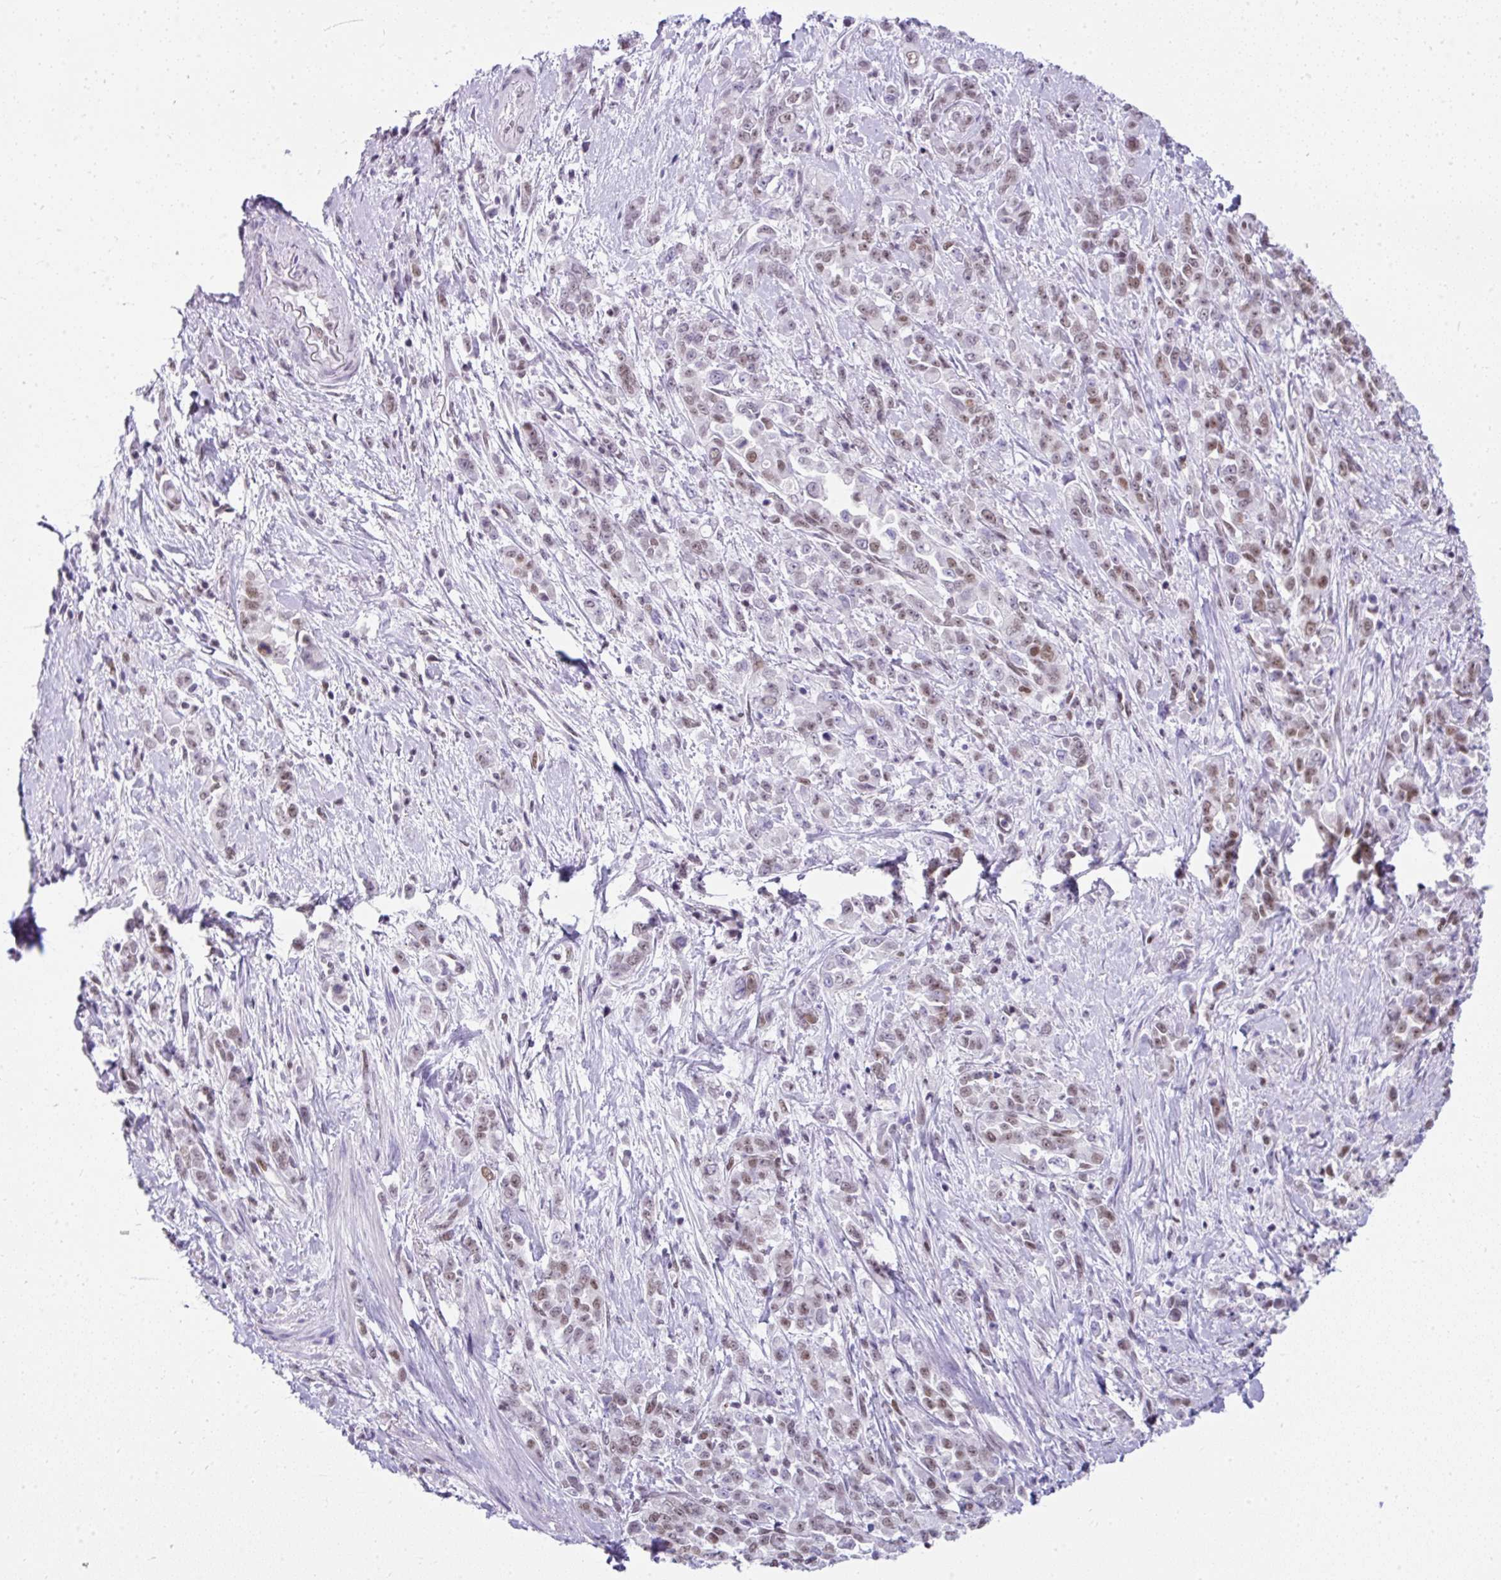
{"staining": {"intensity": "weak", "quantity": ">75%", "location": "nuclear"}, "tissue": "pancreatic cancer", "cell_type": "Tumor cells", "image_type": "cancer", "snomed": [{"axis": "morphology", "description": "Normal tissue, NOS"}, {"axis": "morphology", "description": "Adenocarcinoma, NOS"}, {"axis": "topography", "description": "Pancreas"}], "caption": "The immunohistochemical stain labels weak nuclear positivity in tumor cells of pancreatic adenocarcinoma tissue. The protein of interest is stained brown, and the nuclei are stained in blue (DAB (3,3'-diaminobenzidine) IHC with brightfield microscopy, high magnification).", "gene": "PLCXD2", "patient": {"sex": "female", "age": 64}}